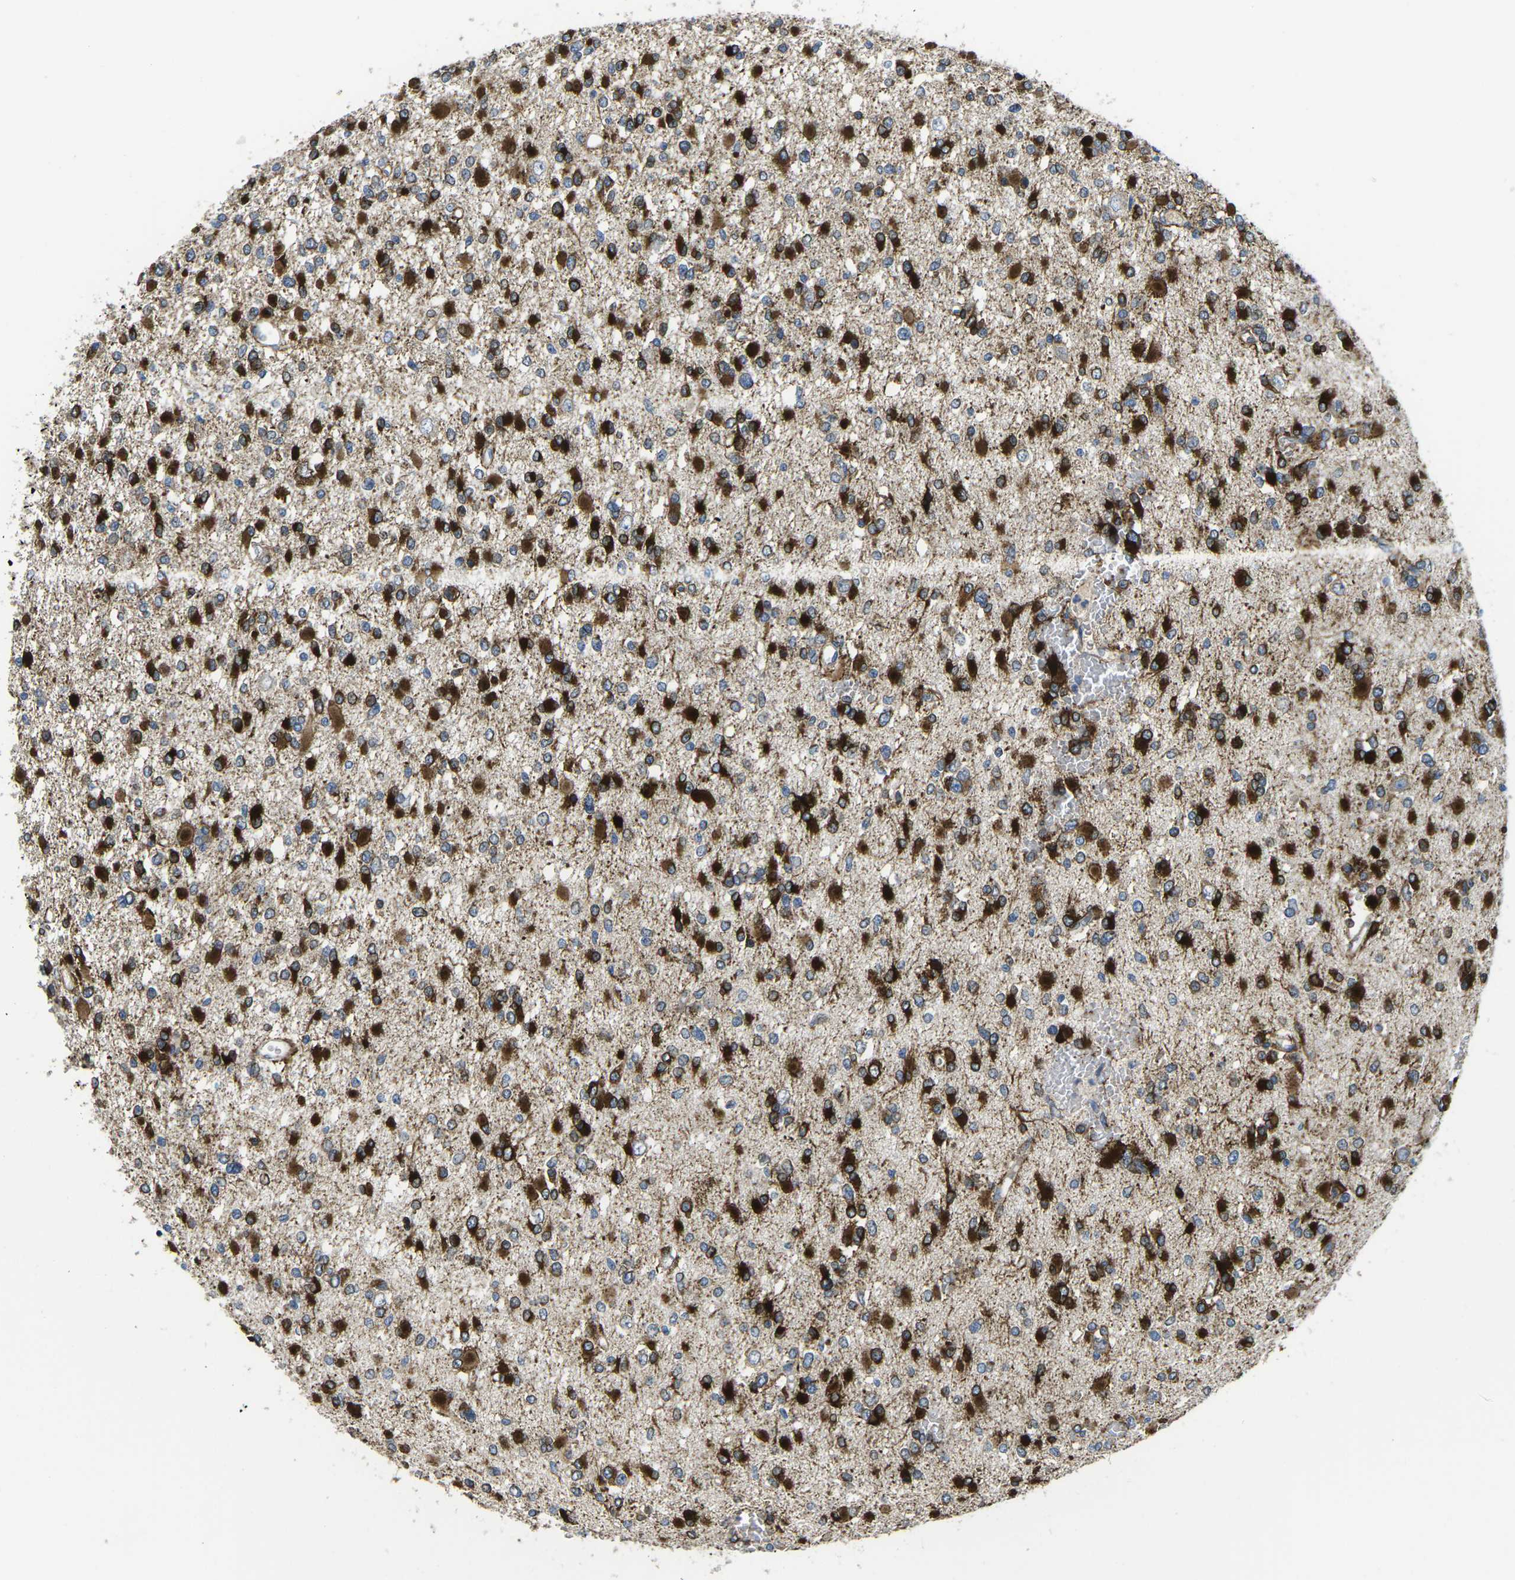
{"staining": {"intensity": "strong", "quantity": ">75%", "location": "cytoplasmic/membranous"}, "tissue": "glioma", "cell_type": "Tumor cells", "image_type": "cancer", "snomed": [{"axis": "morphology", "description": "Glioma, malignant, Low grade"}, {"axis": "topography", "description": "Brain"}], "caption": "Human glioma stained with a brown dye demonstrates strong cytoplasmic/membranous positive positivity in about >75% of tumor cells.", "gene": "PDZD8", "patient": {"sex": "female", "age": 22}}